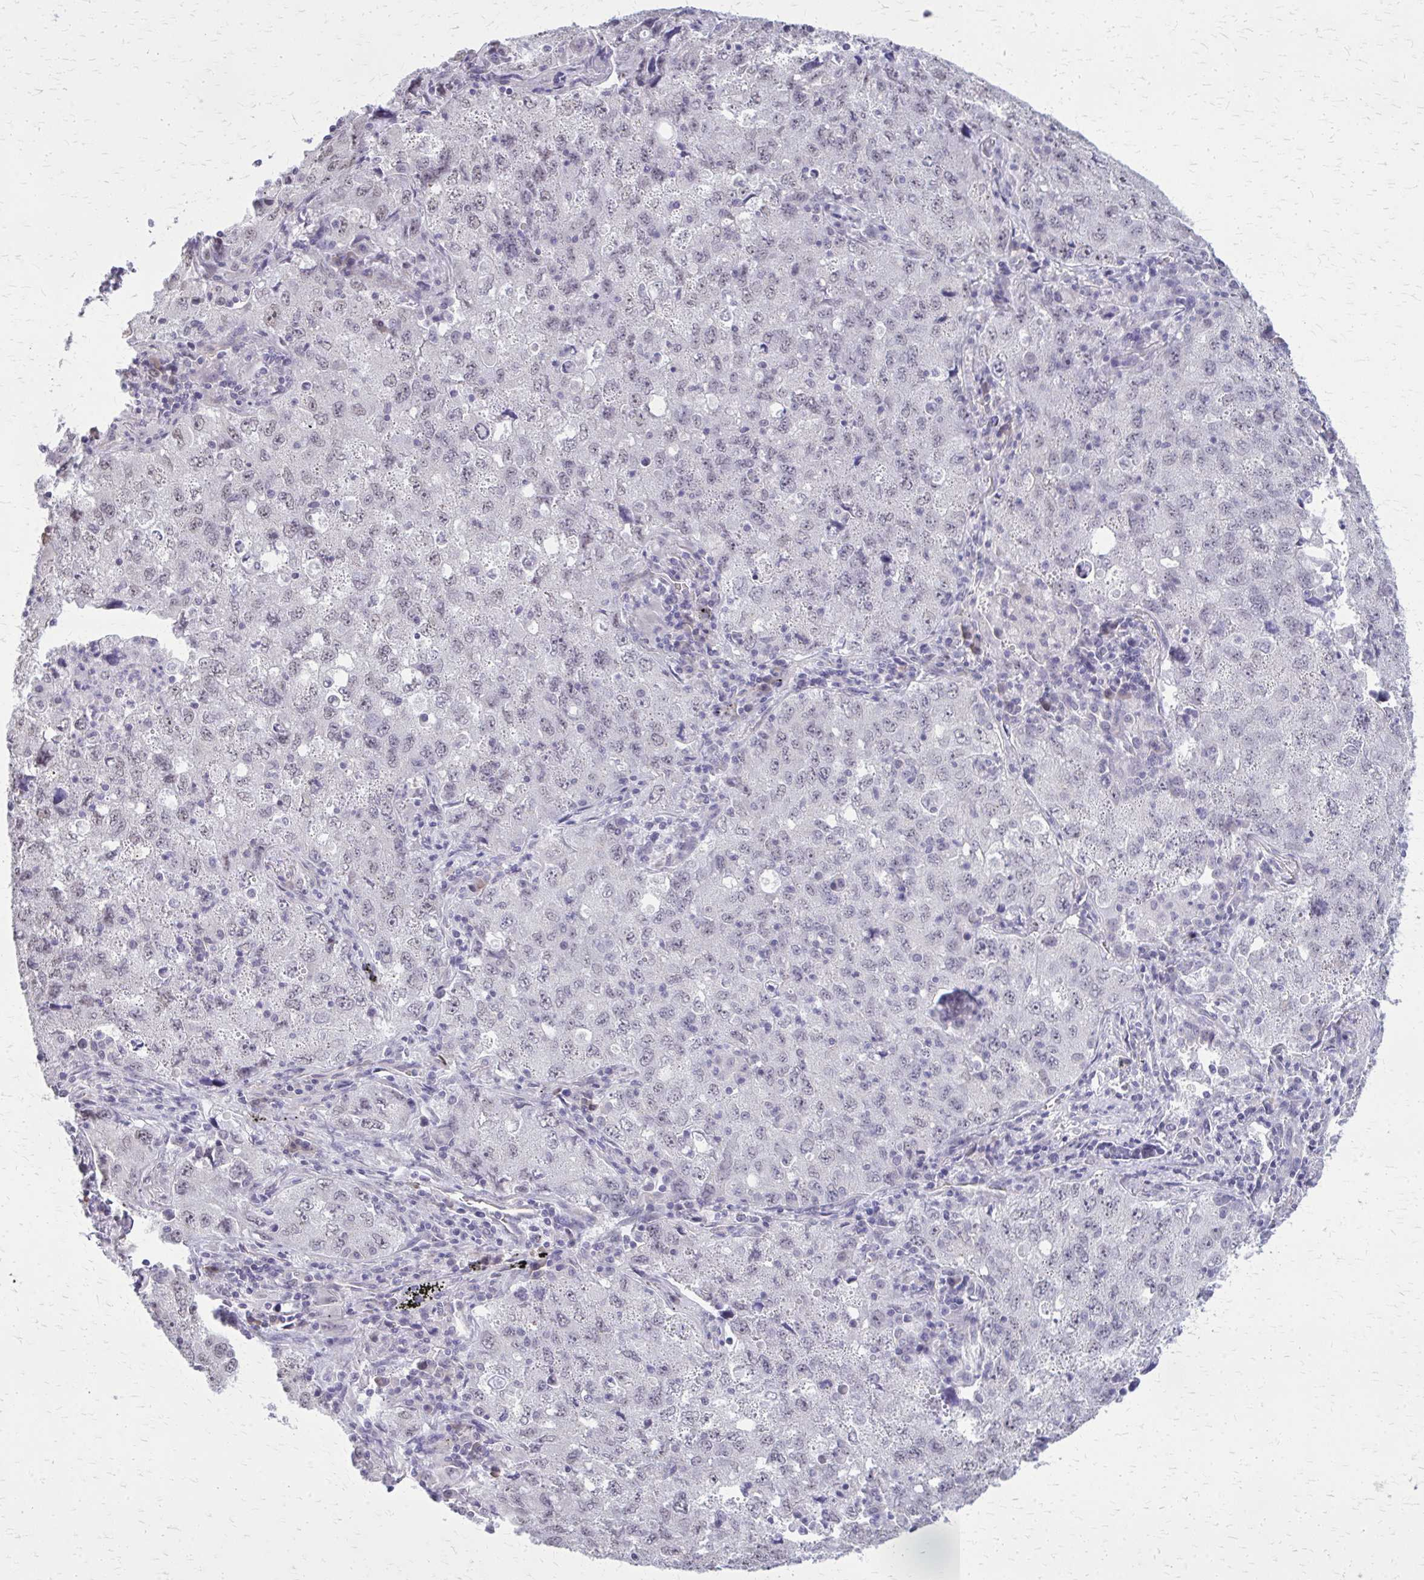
{"staining": {"intensity": "negative", "quantity": "none", "location": "none"}, "tissue": "lung cancer", "cell_type": "Tumor cells", "image_type": "cancer", "snomed": [{"axis": "morphology", "description": "Adenocarcinoma, NOS"}, {"axis": "topography", "description": "Lung"}], "caption": "The image reveals no significant positivity in tumor cells of adenocarcinoma (lung). (IHC, brightfield microscopy, high magnification).", "gene": "PLCB1", "patient": {"sex": "female", "age": 57}}